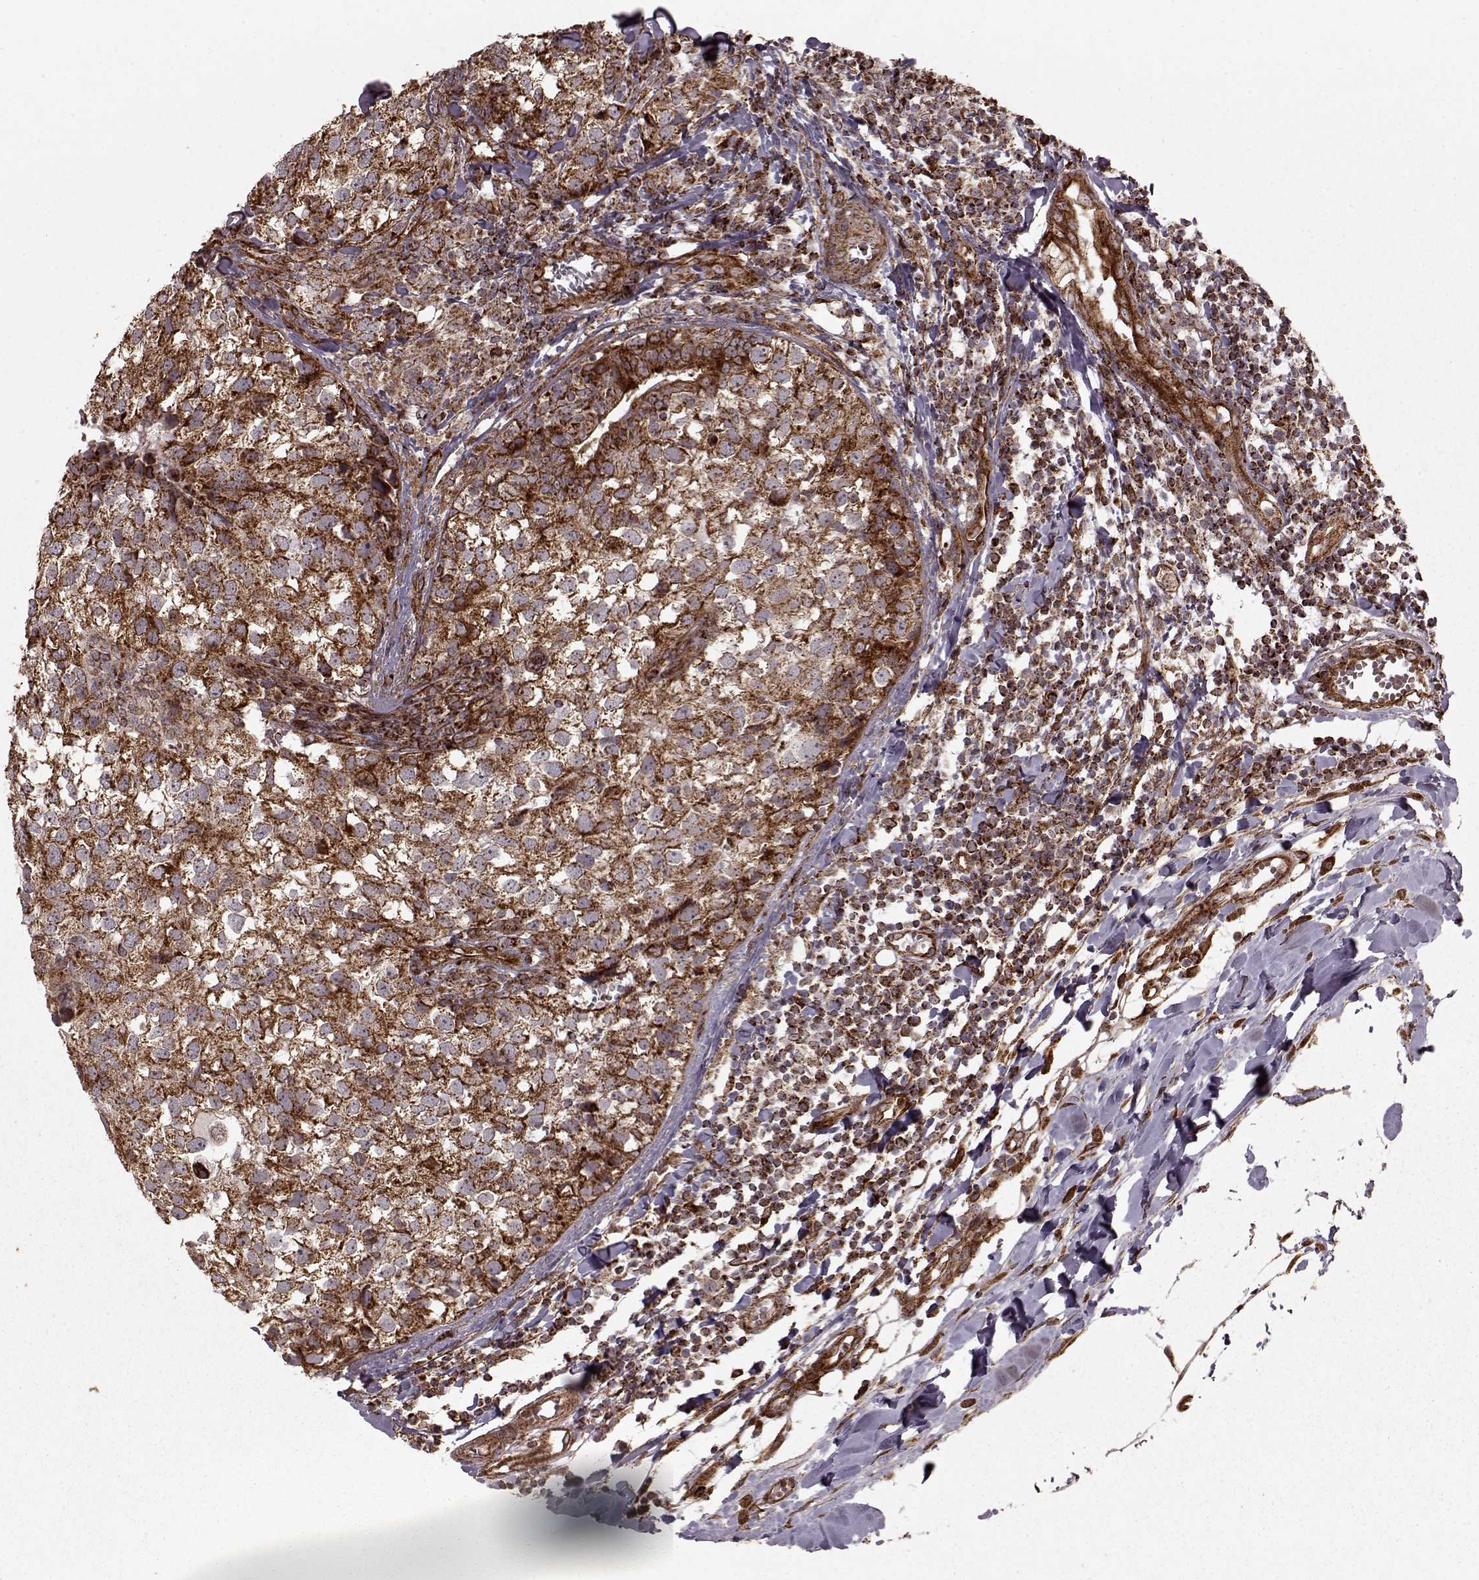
{"staining": {"intensity": "strong", "quantity": ">75%", "location": "cytoplasmic/membranous"}, "tissue": "breast cancer", "cell_type": "Tumor cells", "image_type": "cancer", "snomed": [{"axis": "morphology", "description": "Duct carcinoma"}, {"axis": "topography", "description": "Breast"}], "caption": "Breast cancer stained with a brown dye exhibits strong cytoplasmic/membranous positive staining in about >75% of tumor cells.", "gene": "FXN", "patient": {"sex": "female", "age": 30}}